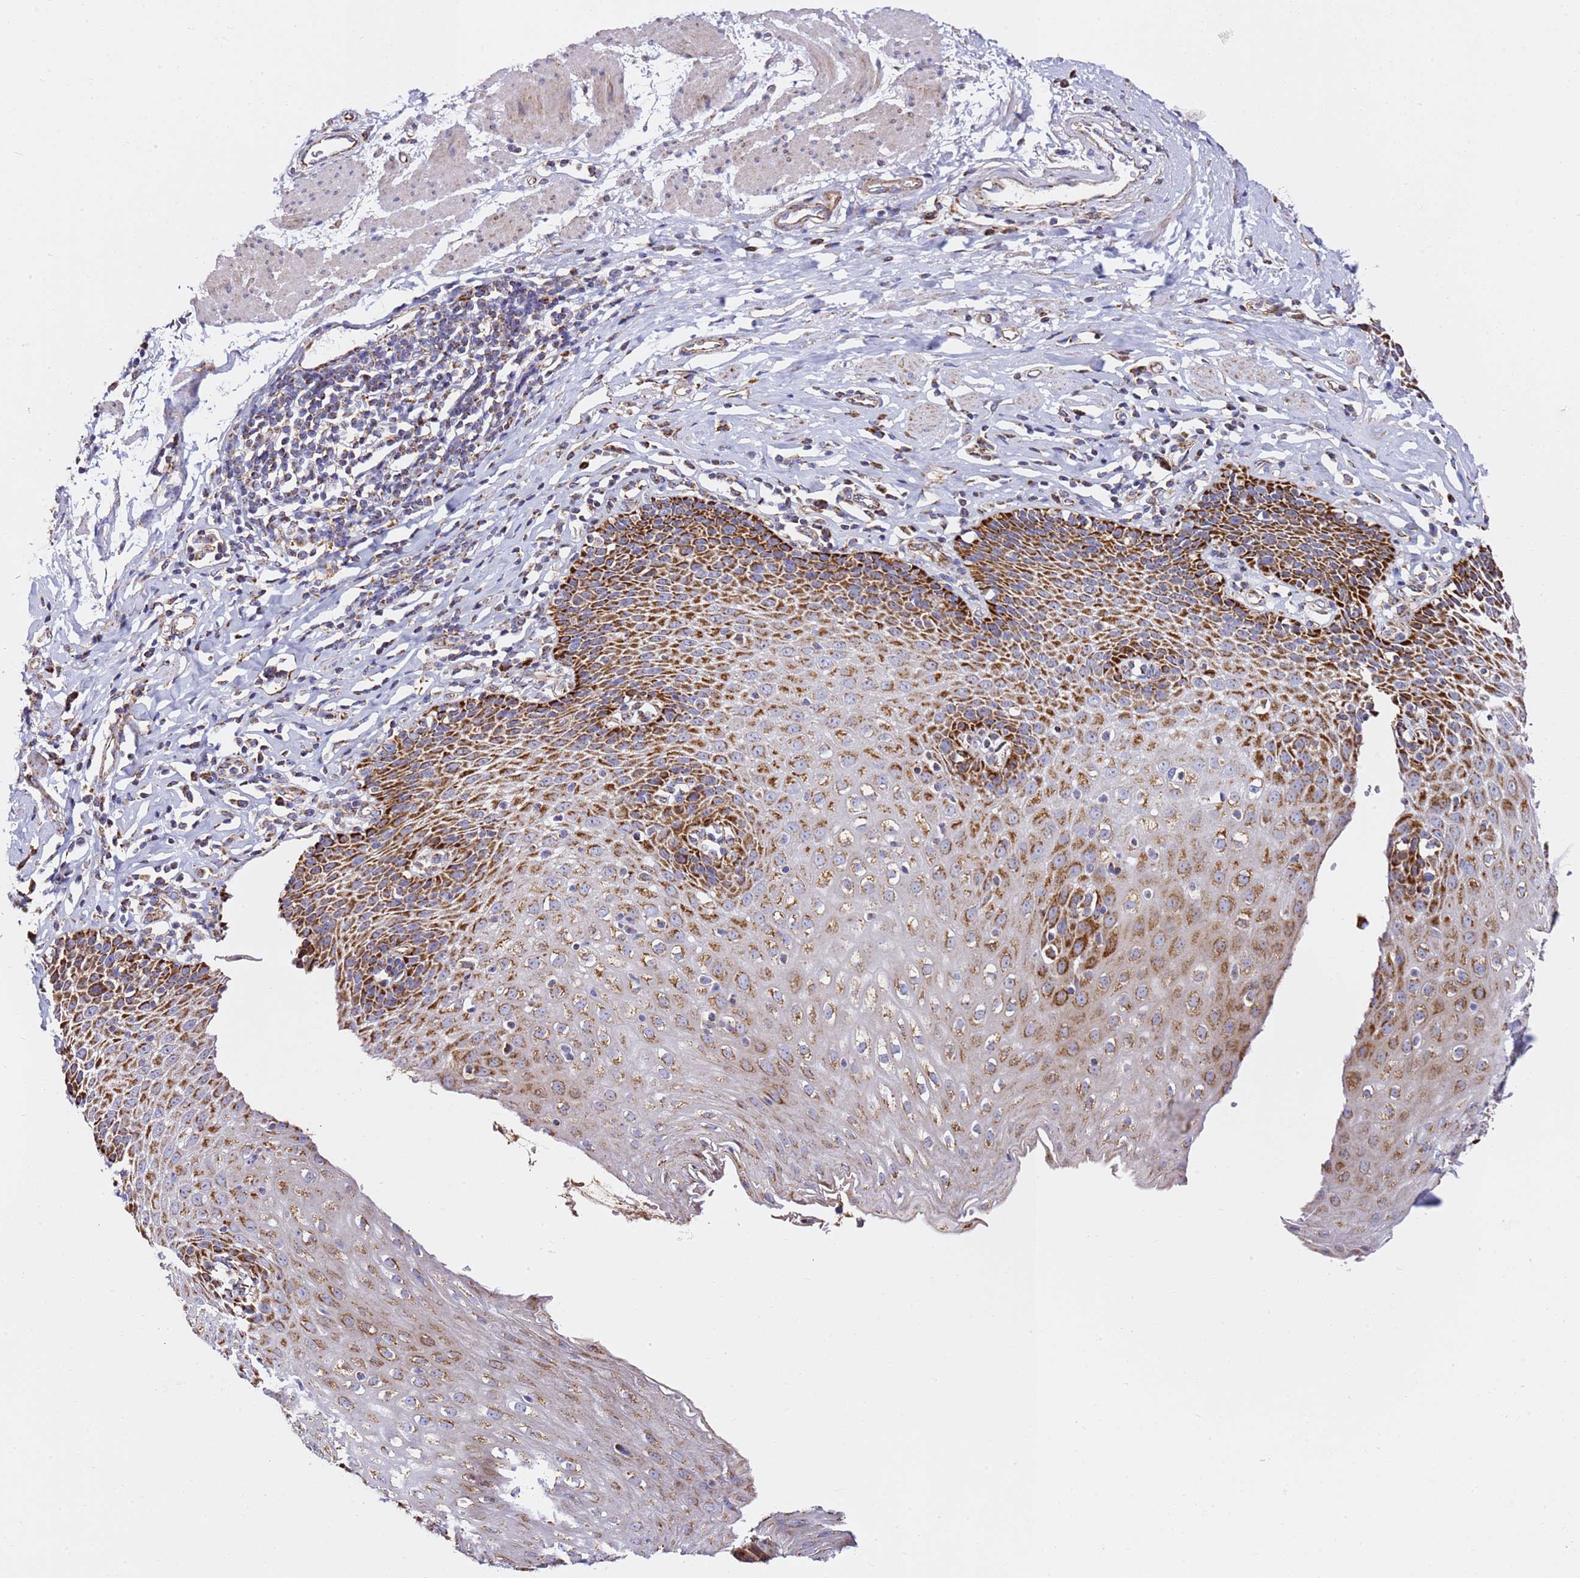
{"staining": {"intensity": "strong", "quantity": ">75%", "location": "cytoplasmic/membranous"}, "tissue": "esophagus", "cell_type": "Squamous epithelial cells", "image_type": "normal", "snomed": [{"axis": "morphology", "description": "Normal tissue, NOS"}, {"axis": "topography", "description": "Esophagus"}], "caption": "Unremarkable esophagus shows strong cytoplasmic/membranous positivity in about >75% of squamous epithelial cells, visualized by immunohistochemistry. Using DAB (3,3'-diaminobenzidine) (brown) and hematoxylin (blue) stains, captured at high magnification using brightfield microscopy.", "gene": "NDUFA3", "patient": {"sex": "female", "age": 61}}